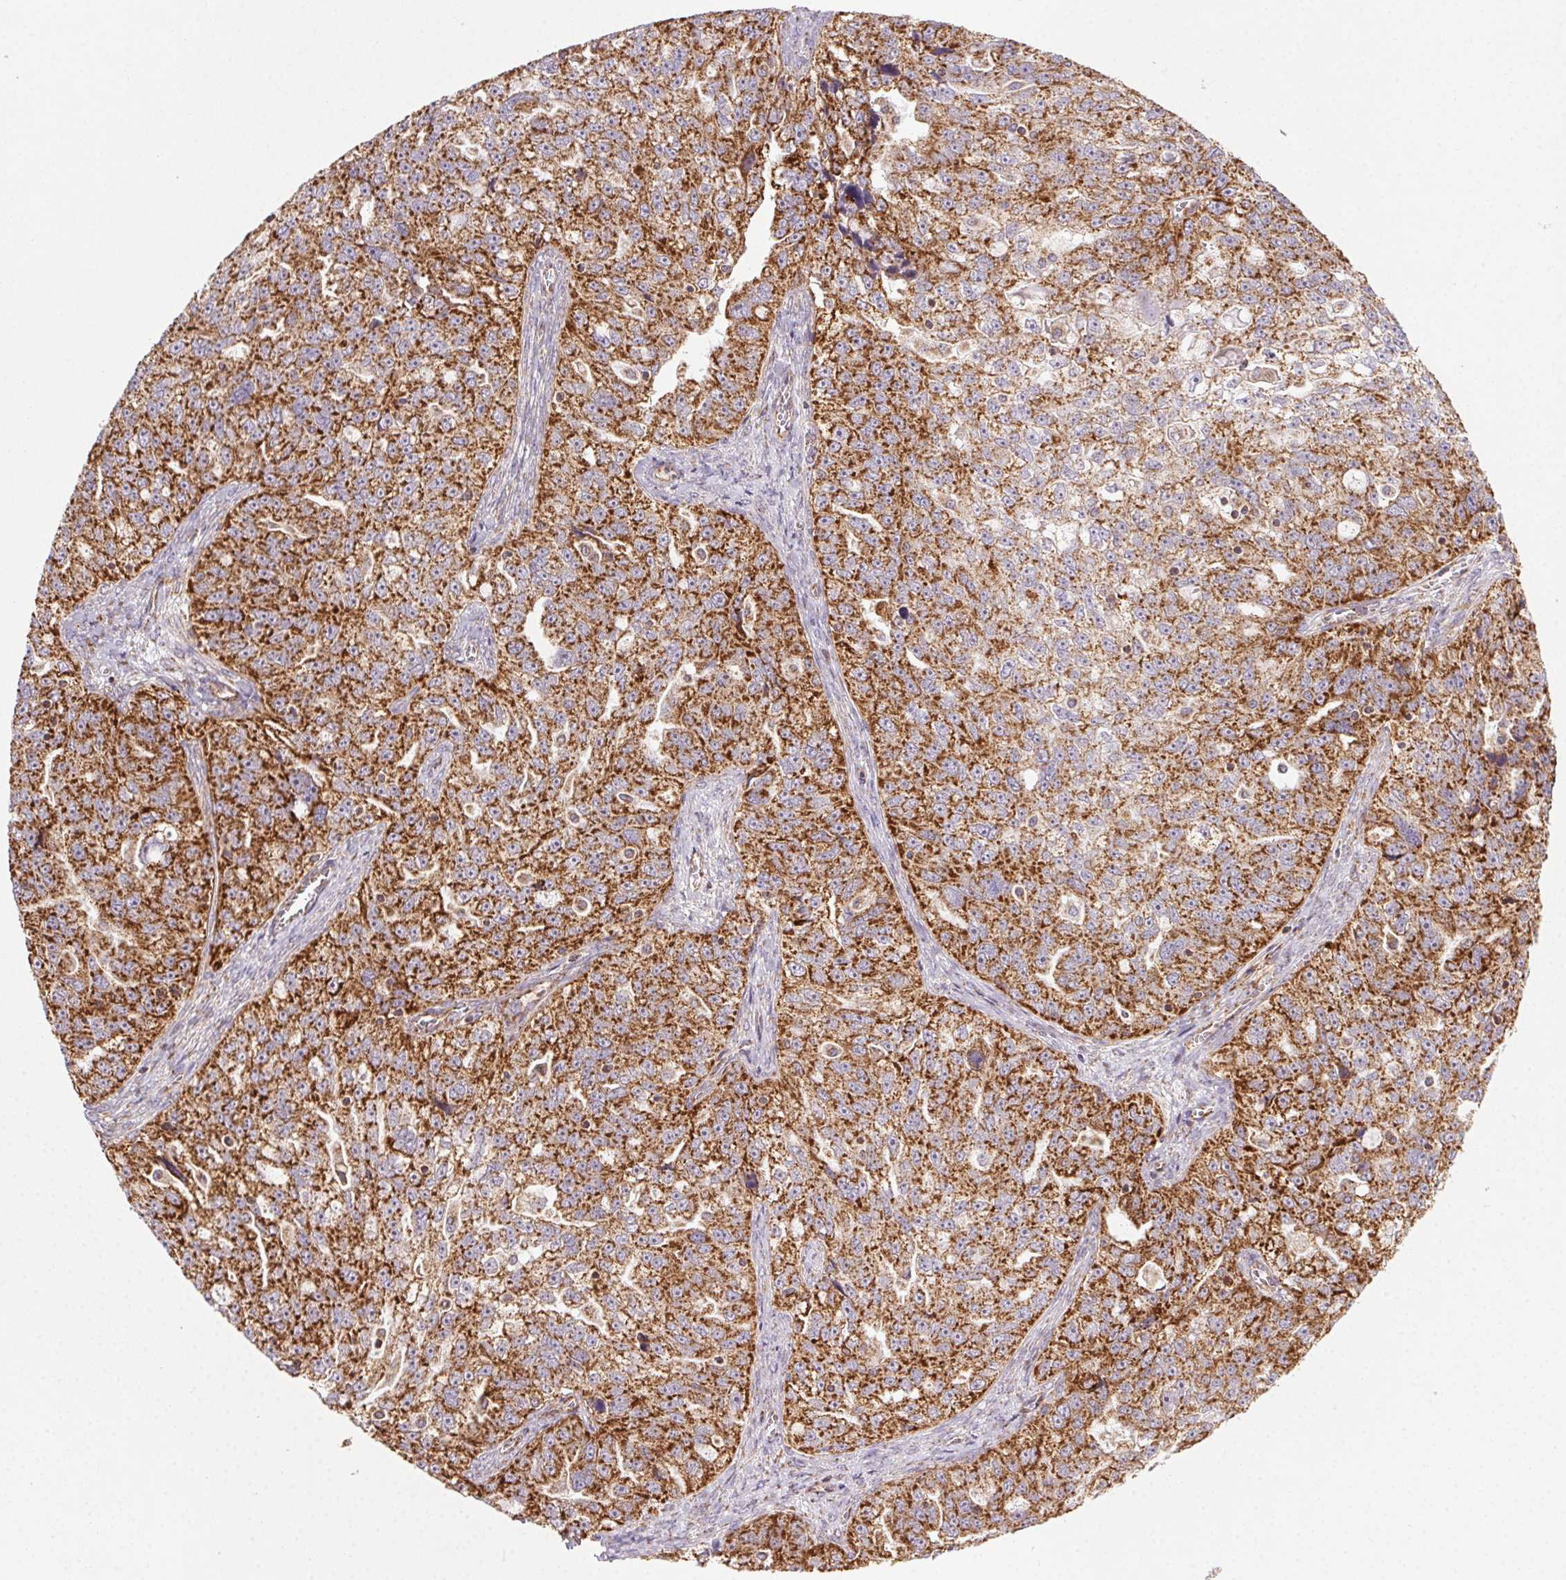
{"staining": {"intensity": "strong", "quantity": ">75%", "location": "cytoplasmic/membranous"}, "tissue": "ovarian cancer", "cell_type": "Tumor cells", "image_type": "cancer", "snomed": [{"axis": "morphology", "description": "Cystadenocarcinoma, serous, NOS"}, {"axis": "topography", "description": "Ovary"}], "caption": "About >75% of tumor cells in ovarian serous cystadenocarcinoma demonstrate strong cytoplasmic/membranous protein expression as visualized by brown immunohistochemical staining.", "gene": "CLPB", "patient": {"sex": "female", "age": 51}}